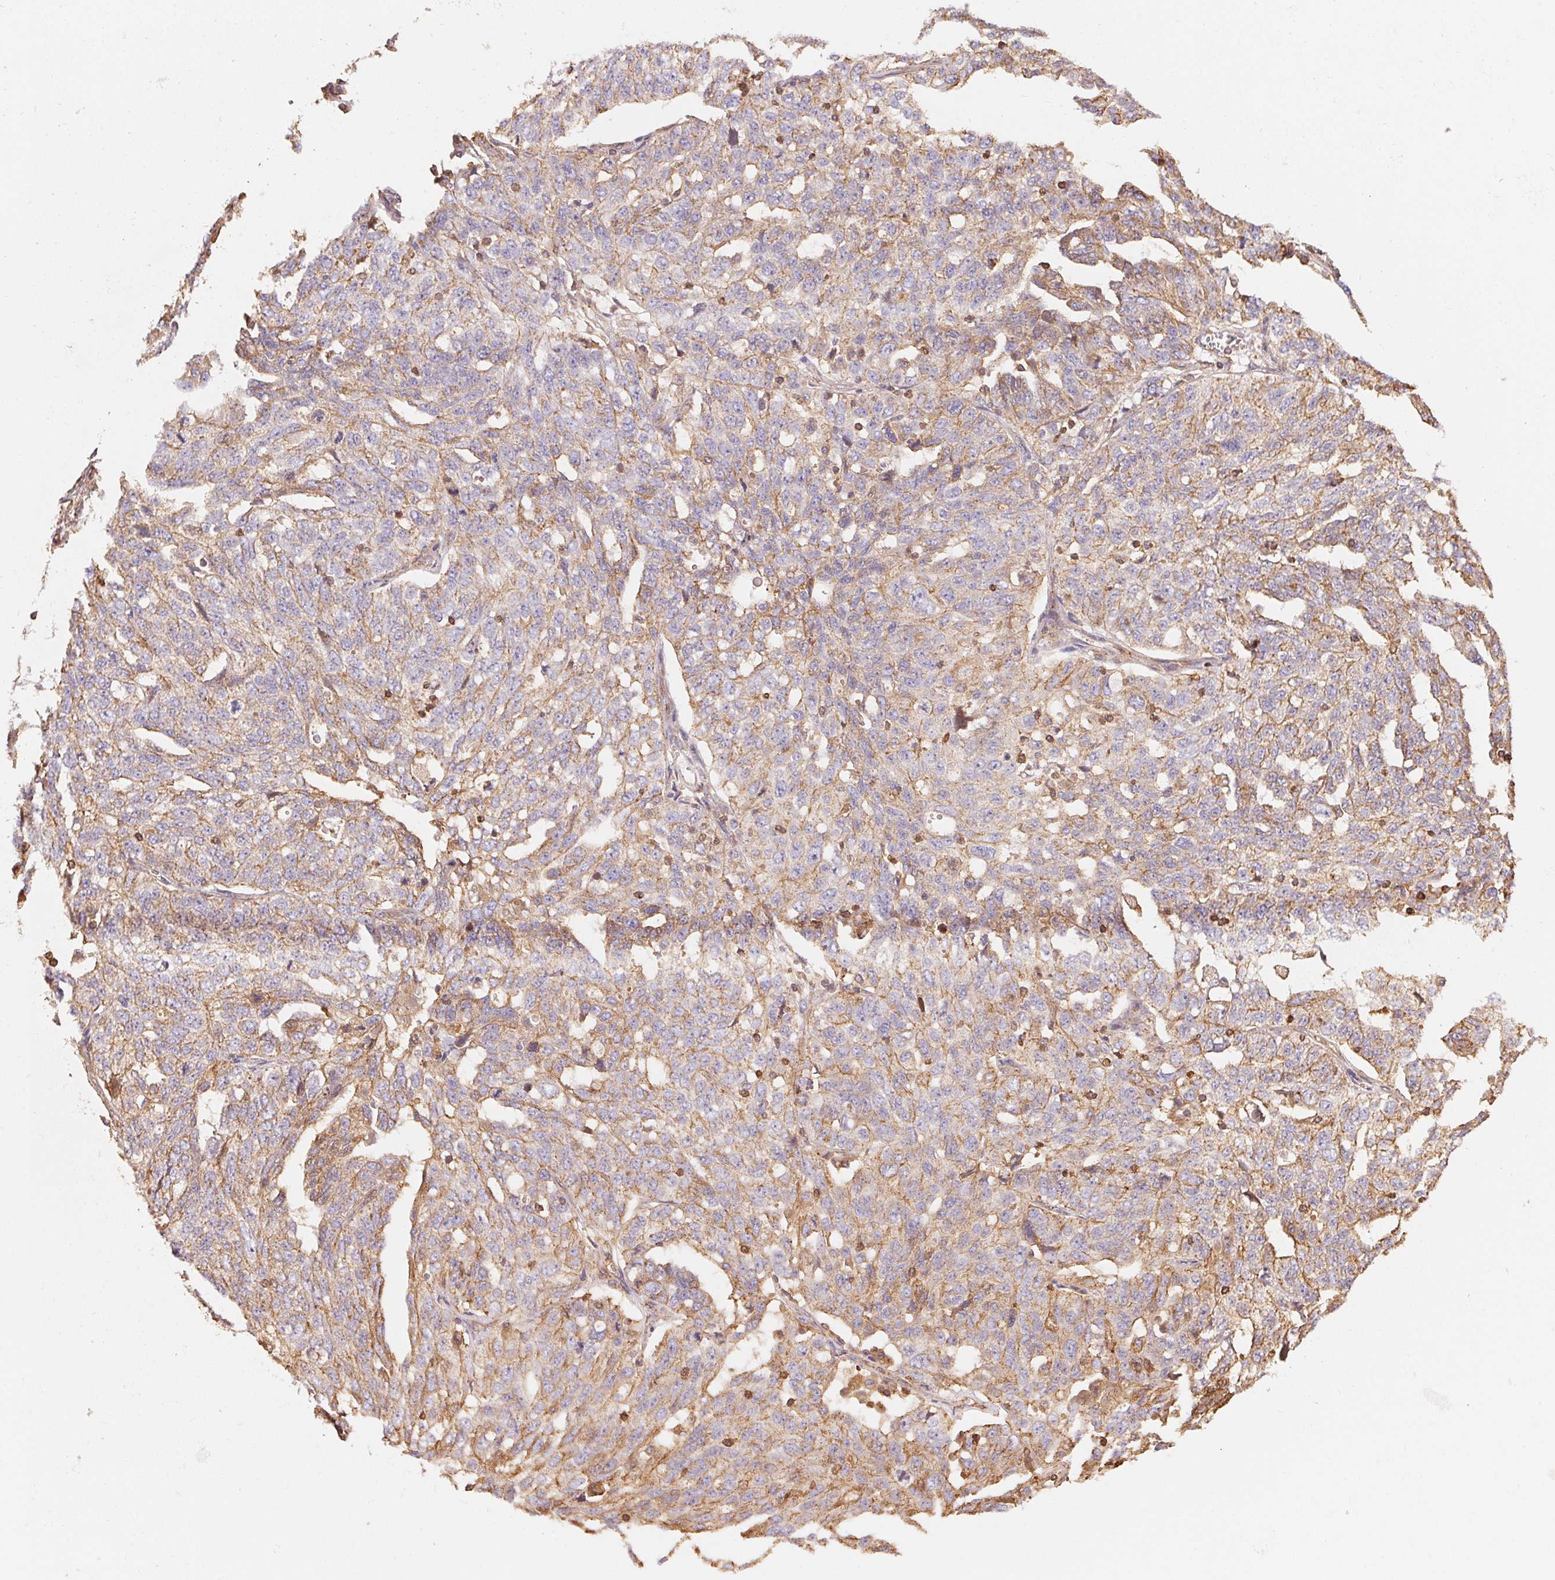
{"staining": {"intensity": "weak", "quantity": "25%-75%", "location": "cytoplasmic/membranous"}, "tissue": "ovarian cancer", "cell_type": "Tumor cells", "image_type": "cancer", "snomed": [{"axis": "morphology", "description": "Cystadenocarcinoma, serous, NOS"}, {"axis": "topography", "description": "Ovary"}], "caption": "Ovarian cancer (serous cystadenocarcinoma) tissue reveals weak cytoplasmic/membranous expression in about 25%-75% of tumor cells, visualized by immunohistochemistry. The staining is performed using DAB brown chromogen to label protein expression. The nuclei are counter-stained blue using hematoxylin.", "gene": "FRAS1", "patient": {"sex": "female", "age": 71}}